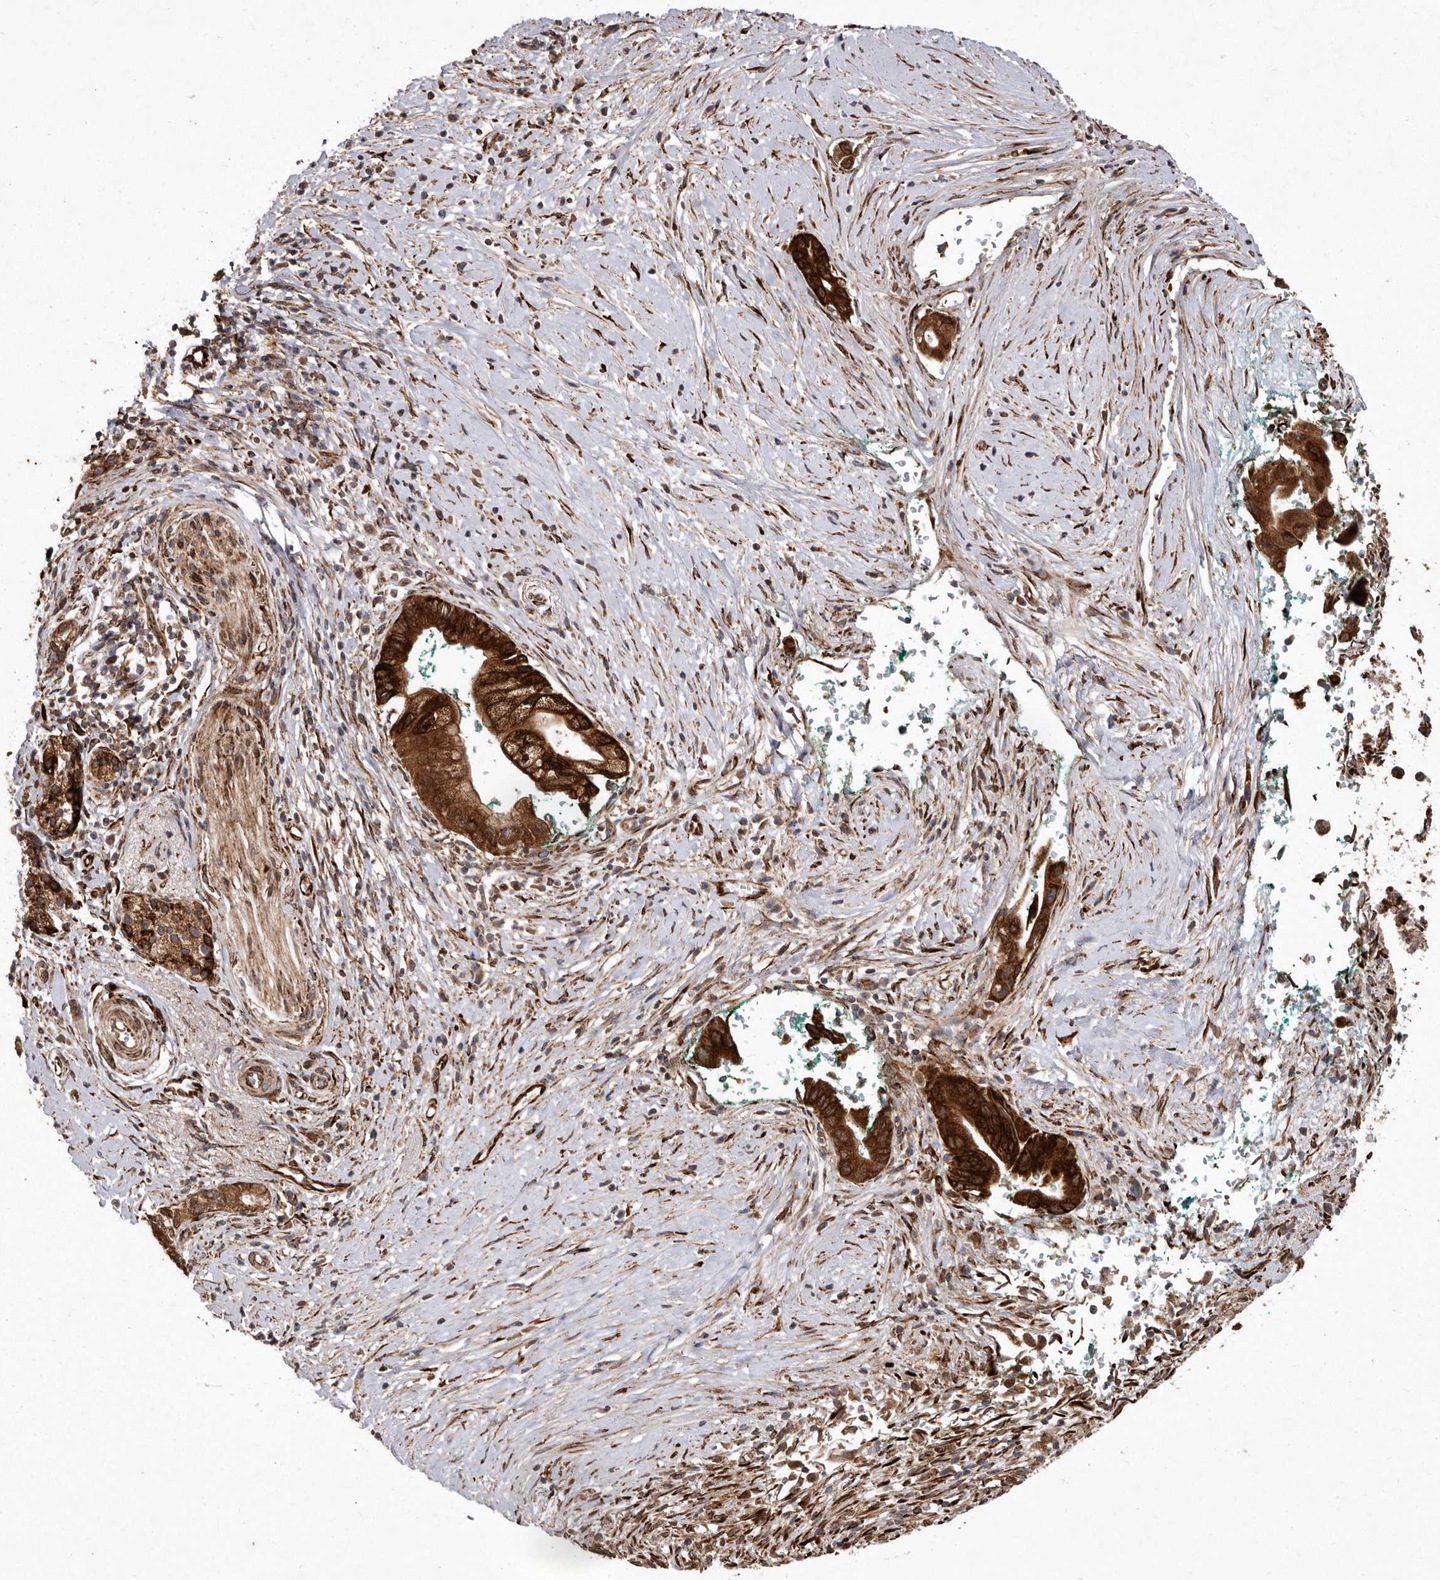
{"staining": {"intensity": "strong", "quantity": ">75%", "location": "cytoplasmic/membranous"}, "tissue": "pancreatic cancer", "cell_type": "Tumor cells", "image_type": "cancer", "snomed": [{"axis": "morphology", "description": "Adenocarcinoma, NOS"}, {"axis": "topography", "description": "Pancreas"}], "caption": "Strong cytoplasmic/membranous positivity is present in approximately >75% of tumor cells in pancreatic cancer (adenocarcinoma).", "gene": "FLAD1", "patient": {"sex": "male", "age": 78}}